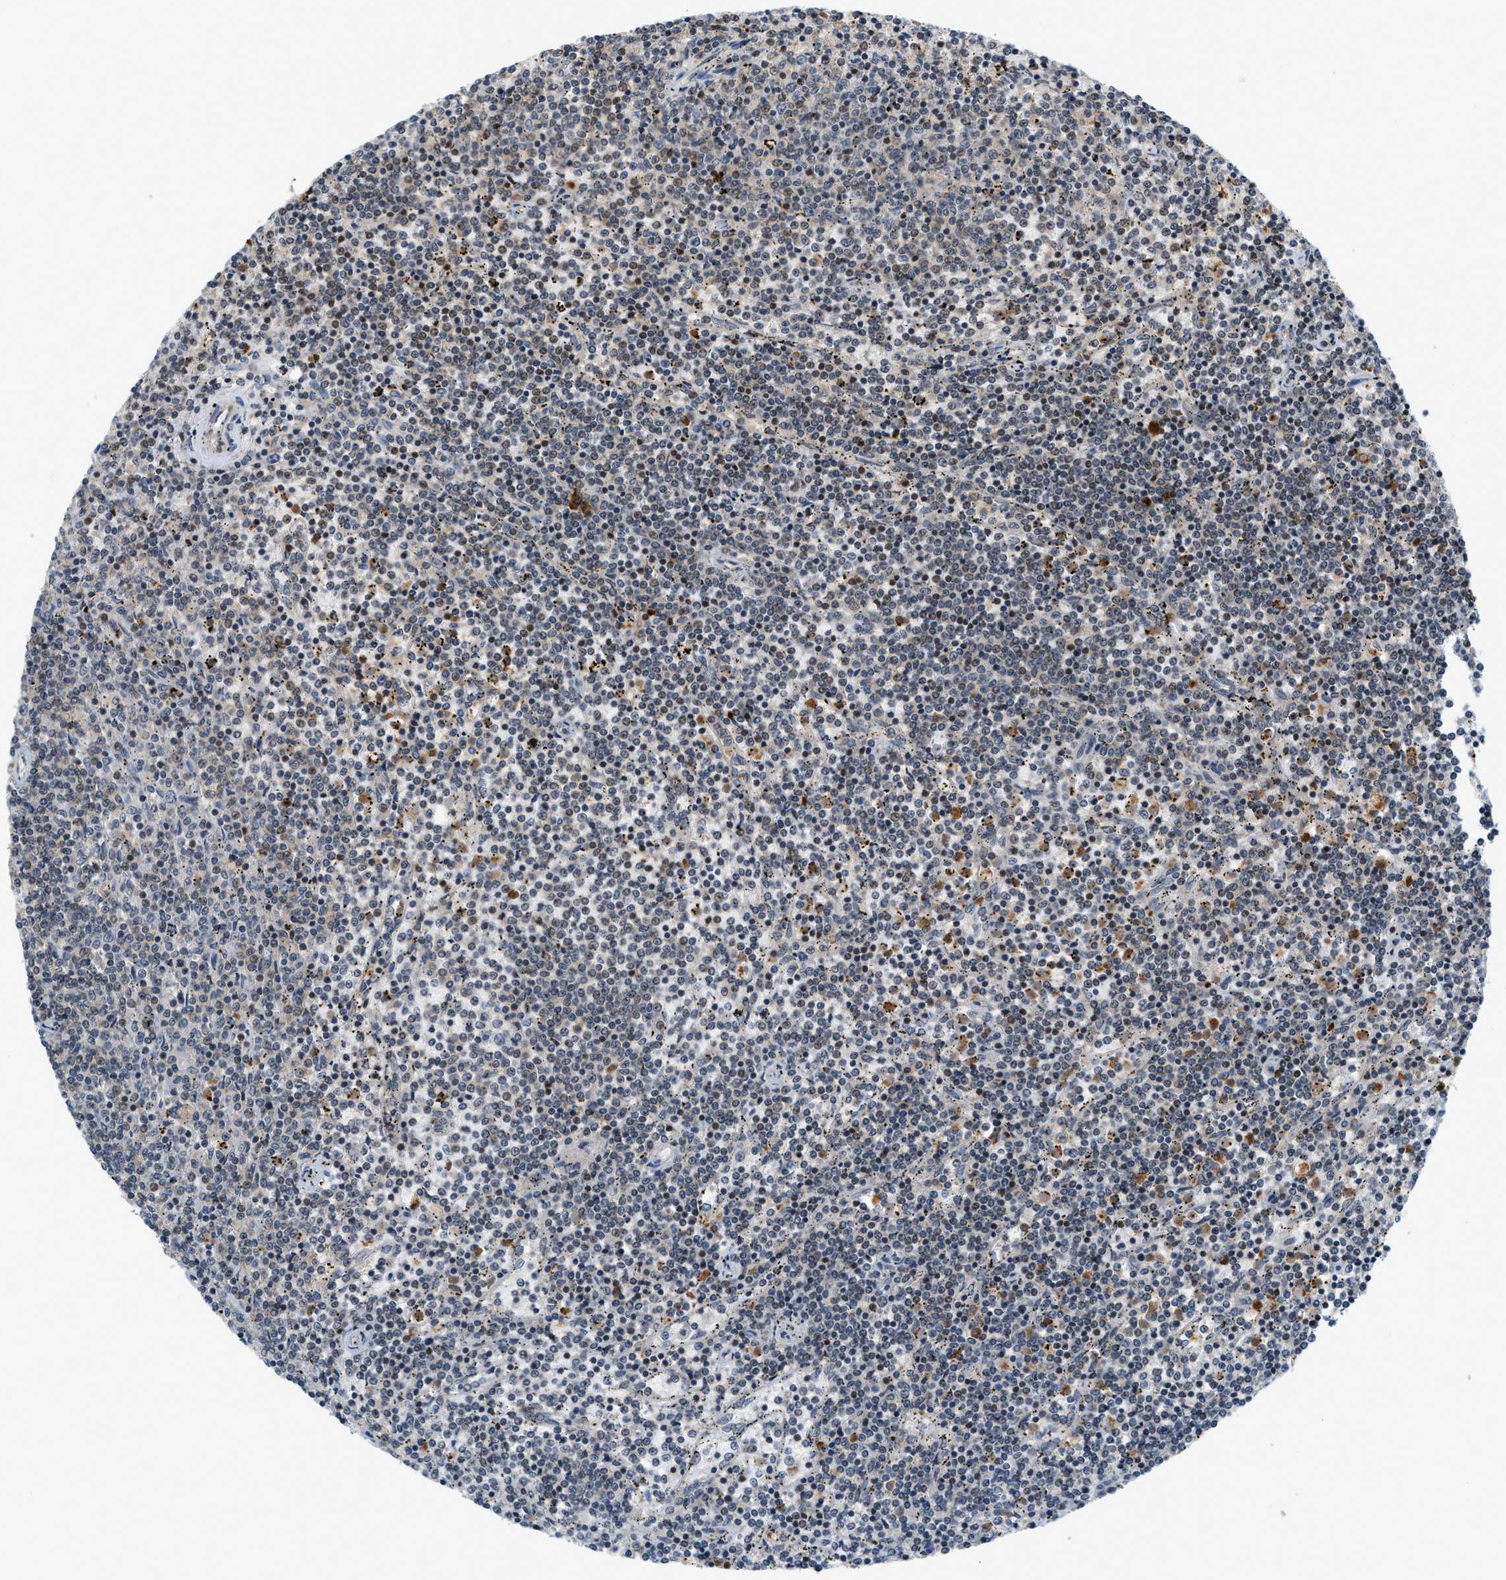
{"staining": {"intensity": "moderate", "quantity": "25%-75%", "location": "nuclear"}, "tissue": "lymphoma", "cell_type": "Tumor cells", "image_type": "cancer", "snomed": [{"axis": "morphology", "description": "Malignant lymphoma, non-Hodgkin's type, Low grade"}, {"axis": "topography", "description": "Spleen"}], "caption": "Human lymphoma stained with a protein marker shows moderate staining in tumor cells.", "gene": "KMT2A", "patient": {"sex": "female", "age": 50}}